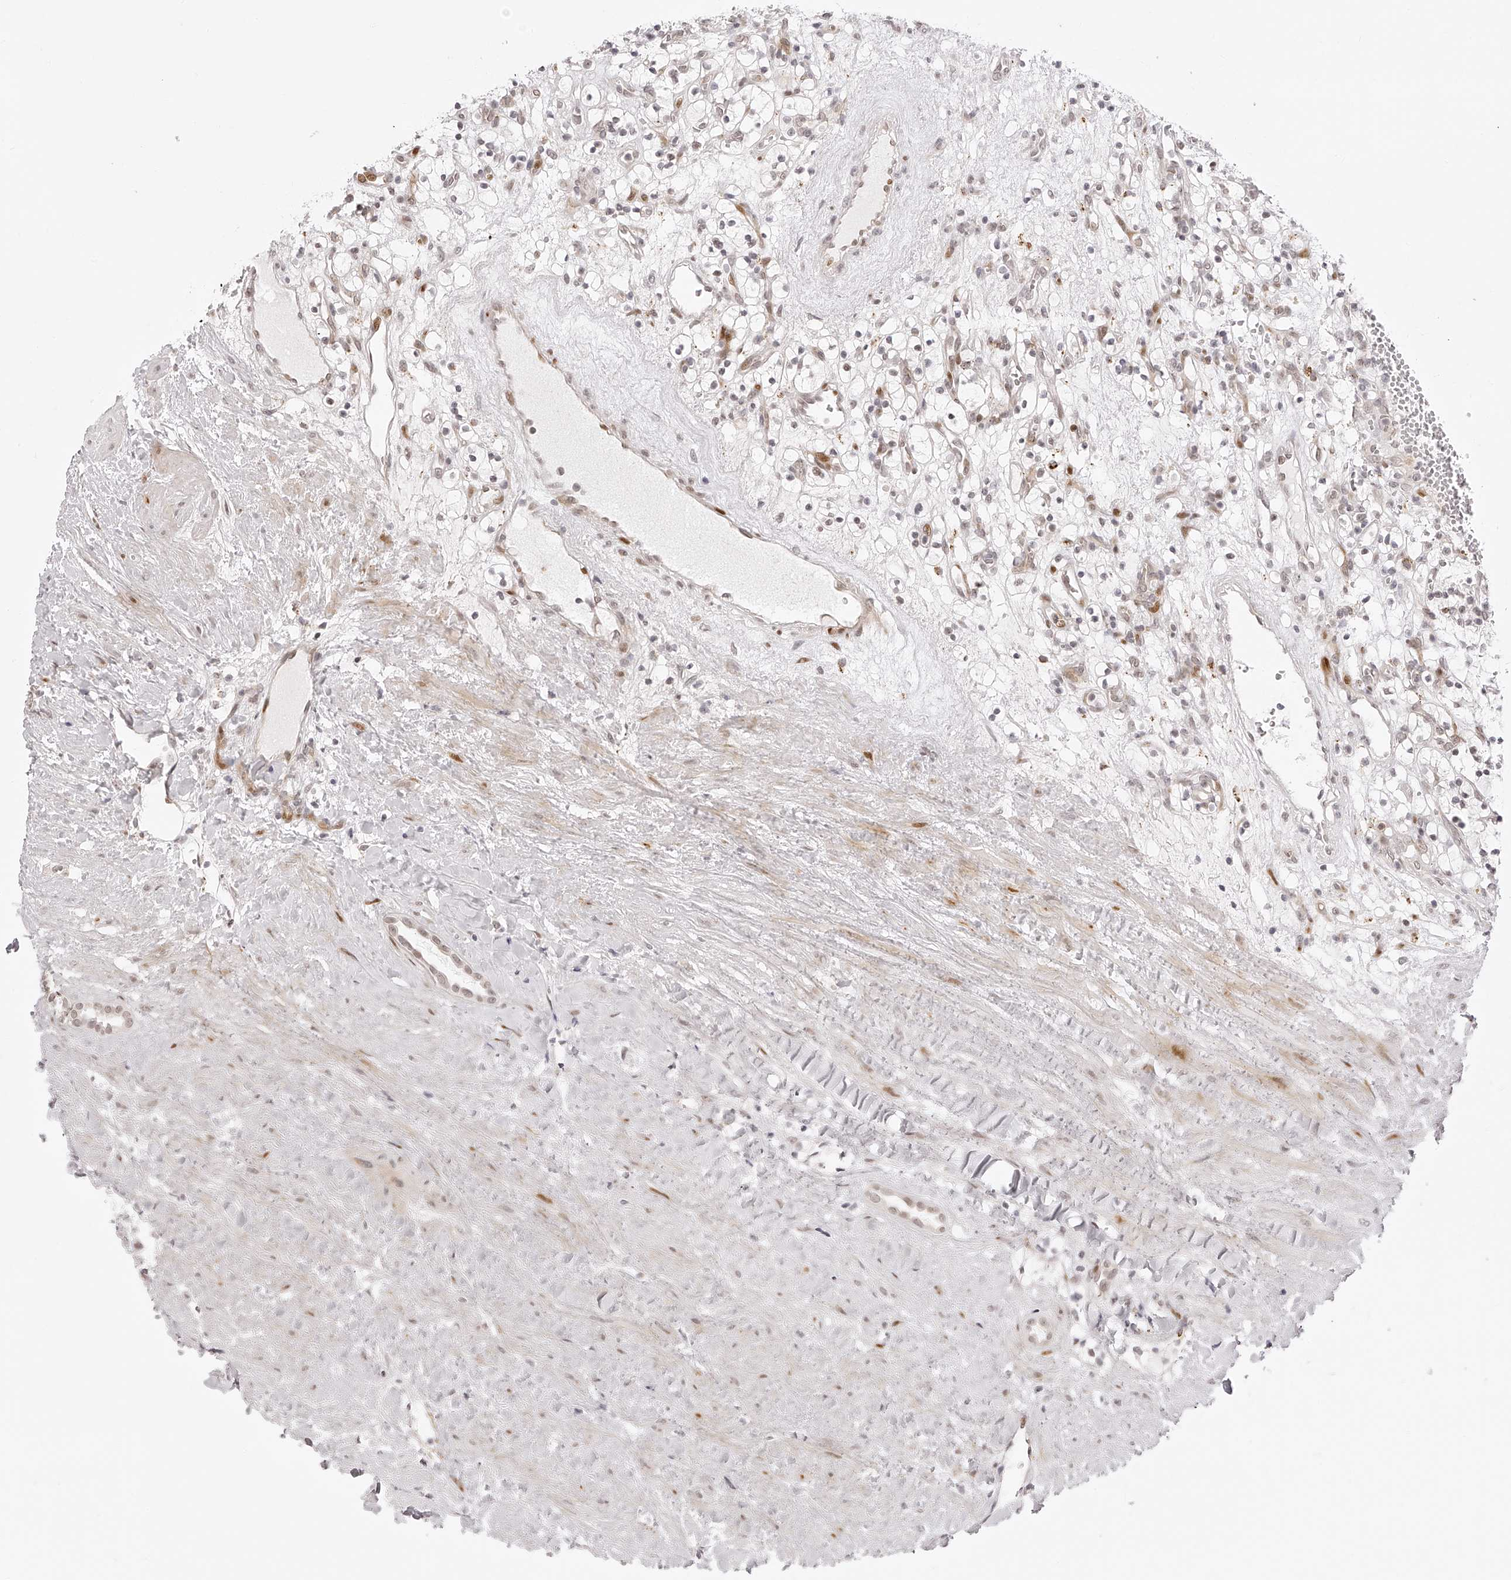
{"staining": {"intensity": "negative", "quantity": "none", "location": "none"}, "tissue": "renal cancer", "cell_type": "Tumor cells", "image_type": "cancer", "snomed": [{"axis": "morphology", "description": "Adenocarcinoma, NOS"}, {"axis": "topography", "description": "Kidney"}], "caption": "Tumor cells show no significant expression in renal cancer (adenocarcinoma).", "gene": "PLEKHG1", "patient": {"sex": "female", "age": 57}}